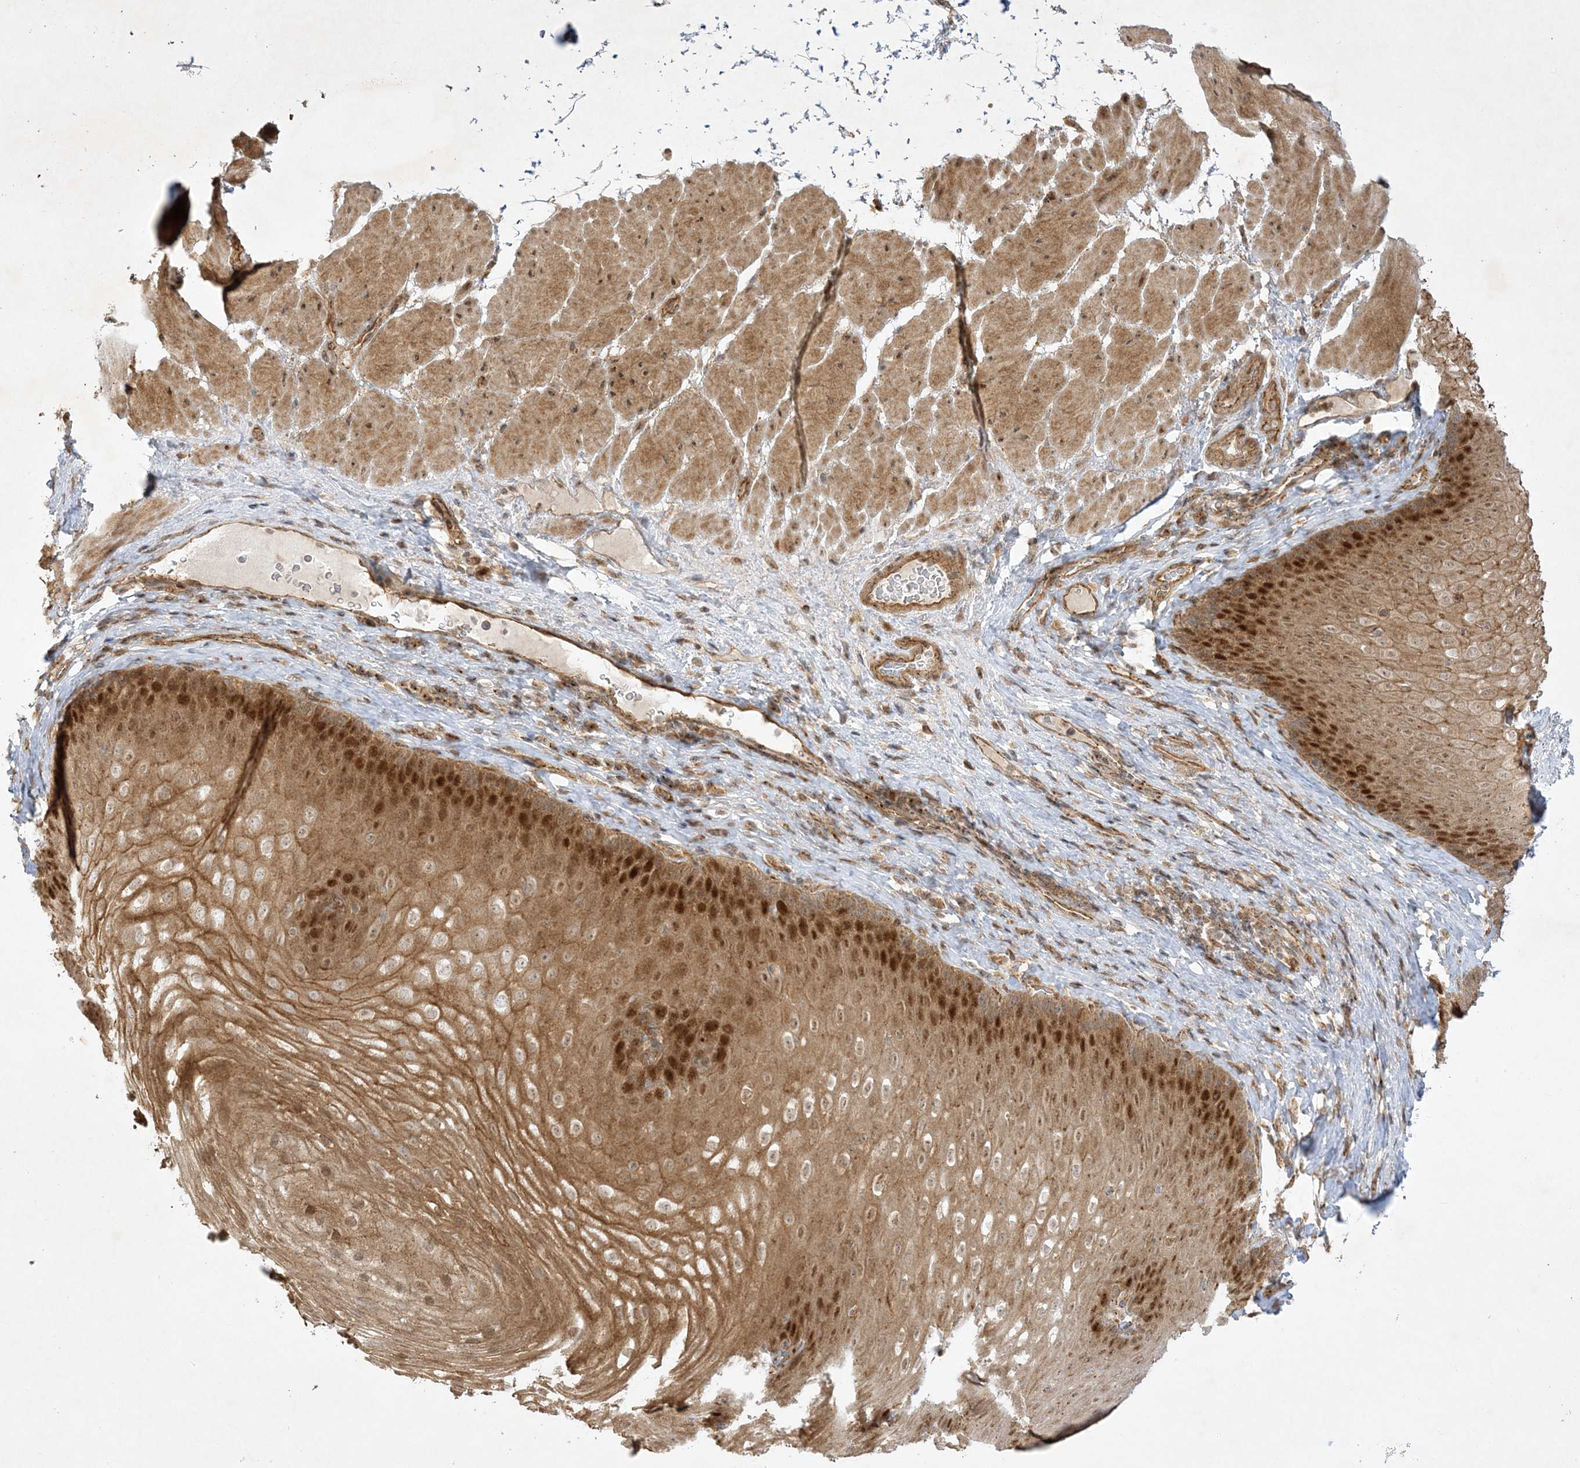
{"staining": {"intensity": "strong", "quantity": "25%-75%", "location": "cytoplasmic/membranous,nuclear"}, "tissue": "esophagus", "cell_type": "Squamous epithelial cells", "image_type": "normal", "snomed": [{"axis": "morphology", "description": "Normal tissue, NOS"}, {"axis": "topography", "description": "Esophagus"}], "caption": "Squamous epithelial cells reveal high levels of strong cytoplasmic/membranous,nuclear expression in approximately 25%-75% of cells in unremarkable esophagus. (brown staining indicates protein expression, while blue staining denotes nuclei).", "gene": "NAF1", "patient": {"sex": "female", "age": 66}}